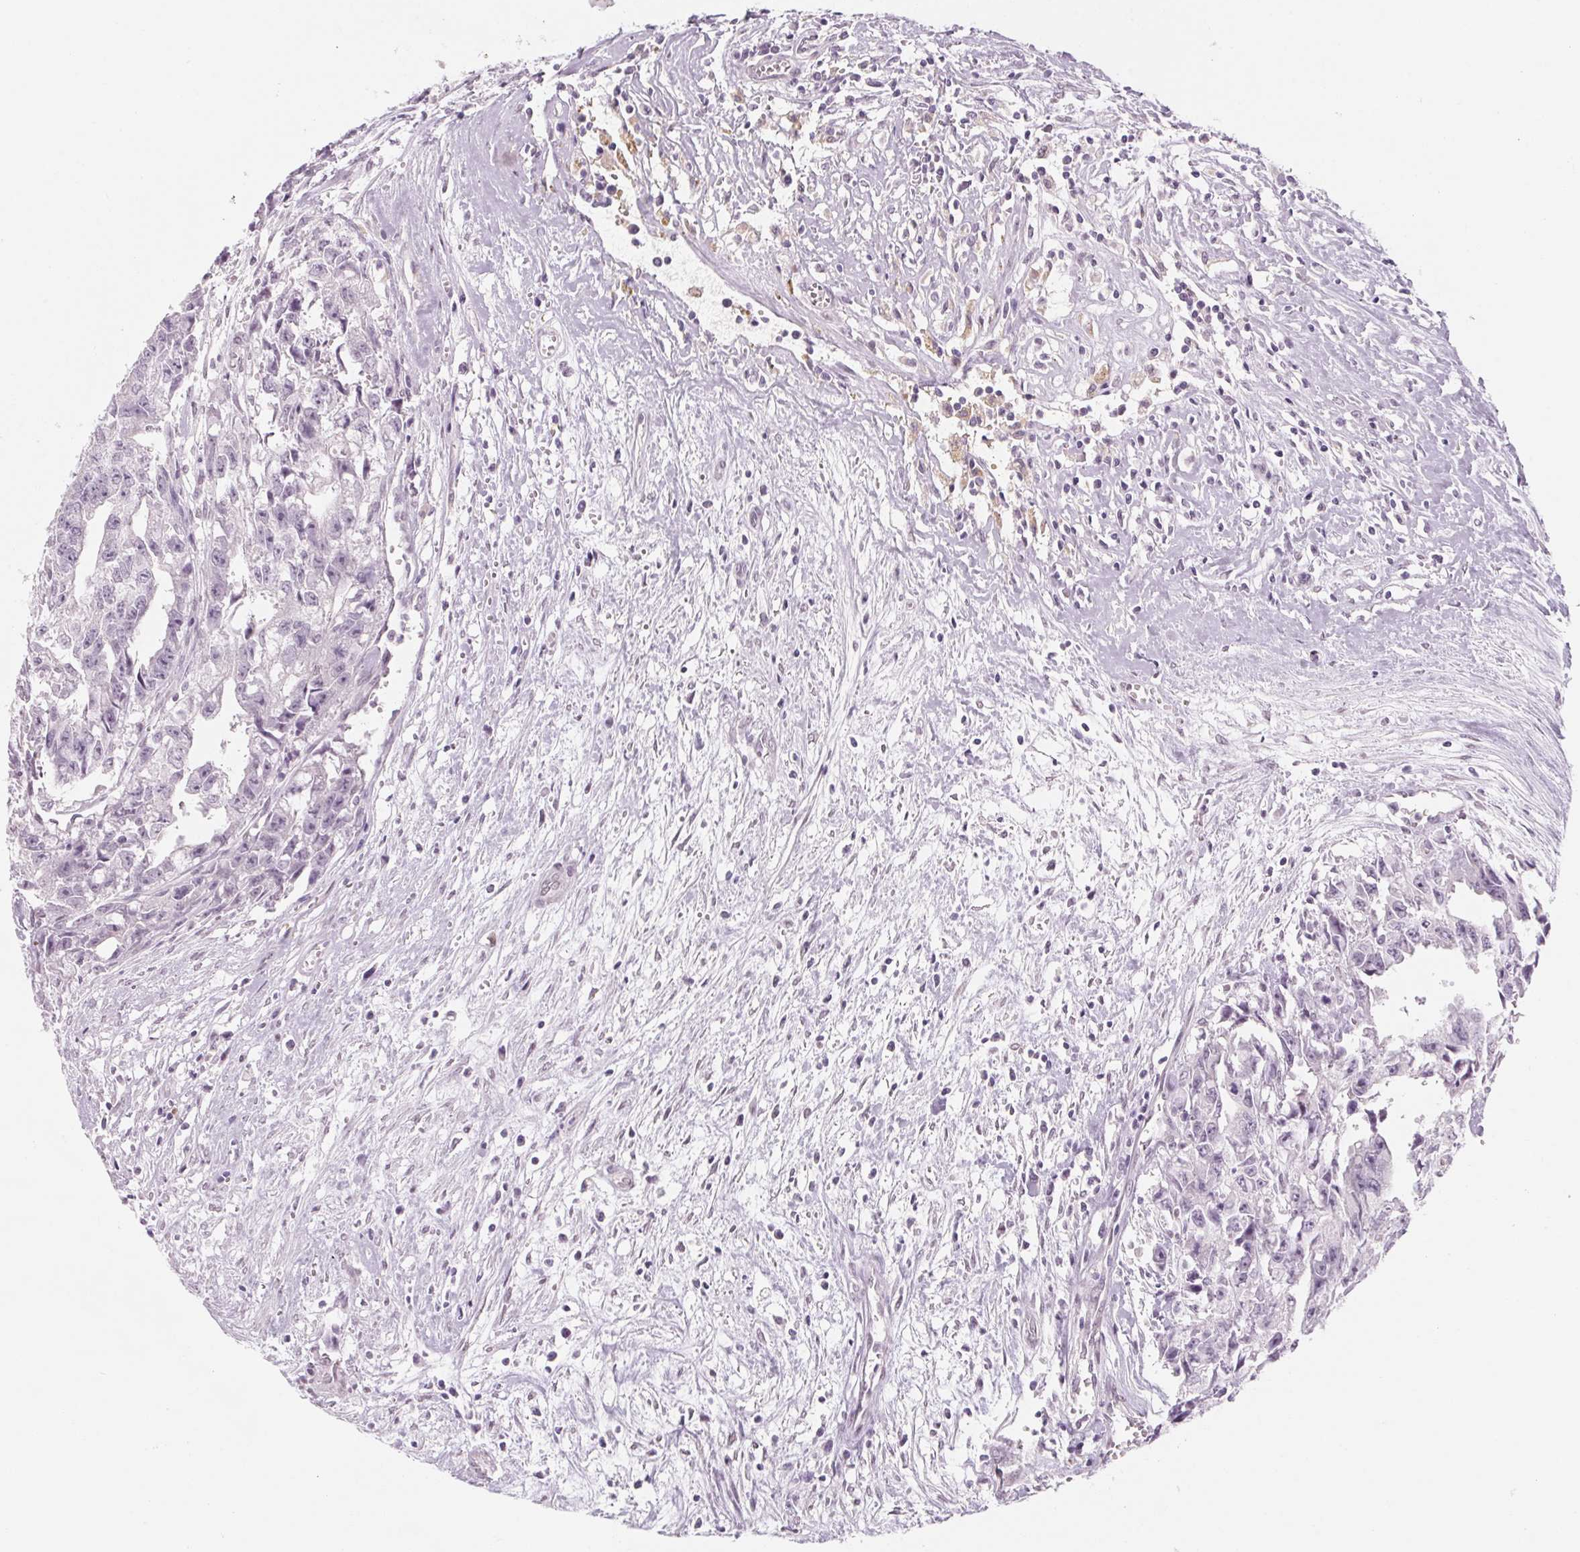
{"staining": {"intensity": "negative", "quantity": "none", "location": "none"}, "tissue": "testis cancer", "cell_type": "Tumor cells", "image_type": "cancer", "snomed": [{"axis": "morphology", "description": "Carcinoma, Embryonal, NOS"}, {"axis": "morphology", "description": "Teratoma, malignant, NOS"}, {"axis": "topography", "description": "Testis"}], "caption": "Image shows no protein expression in tumor cells of testis cancer tissue.", "gene": "KCNQ2", "patient": {"sex": "male", "age": 24}}